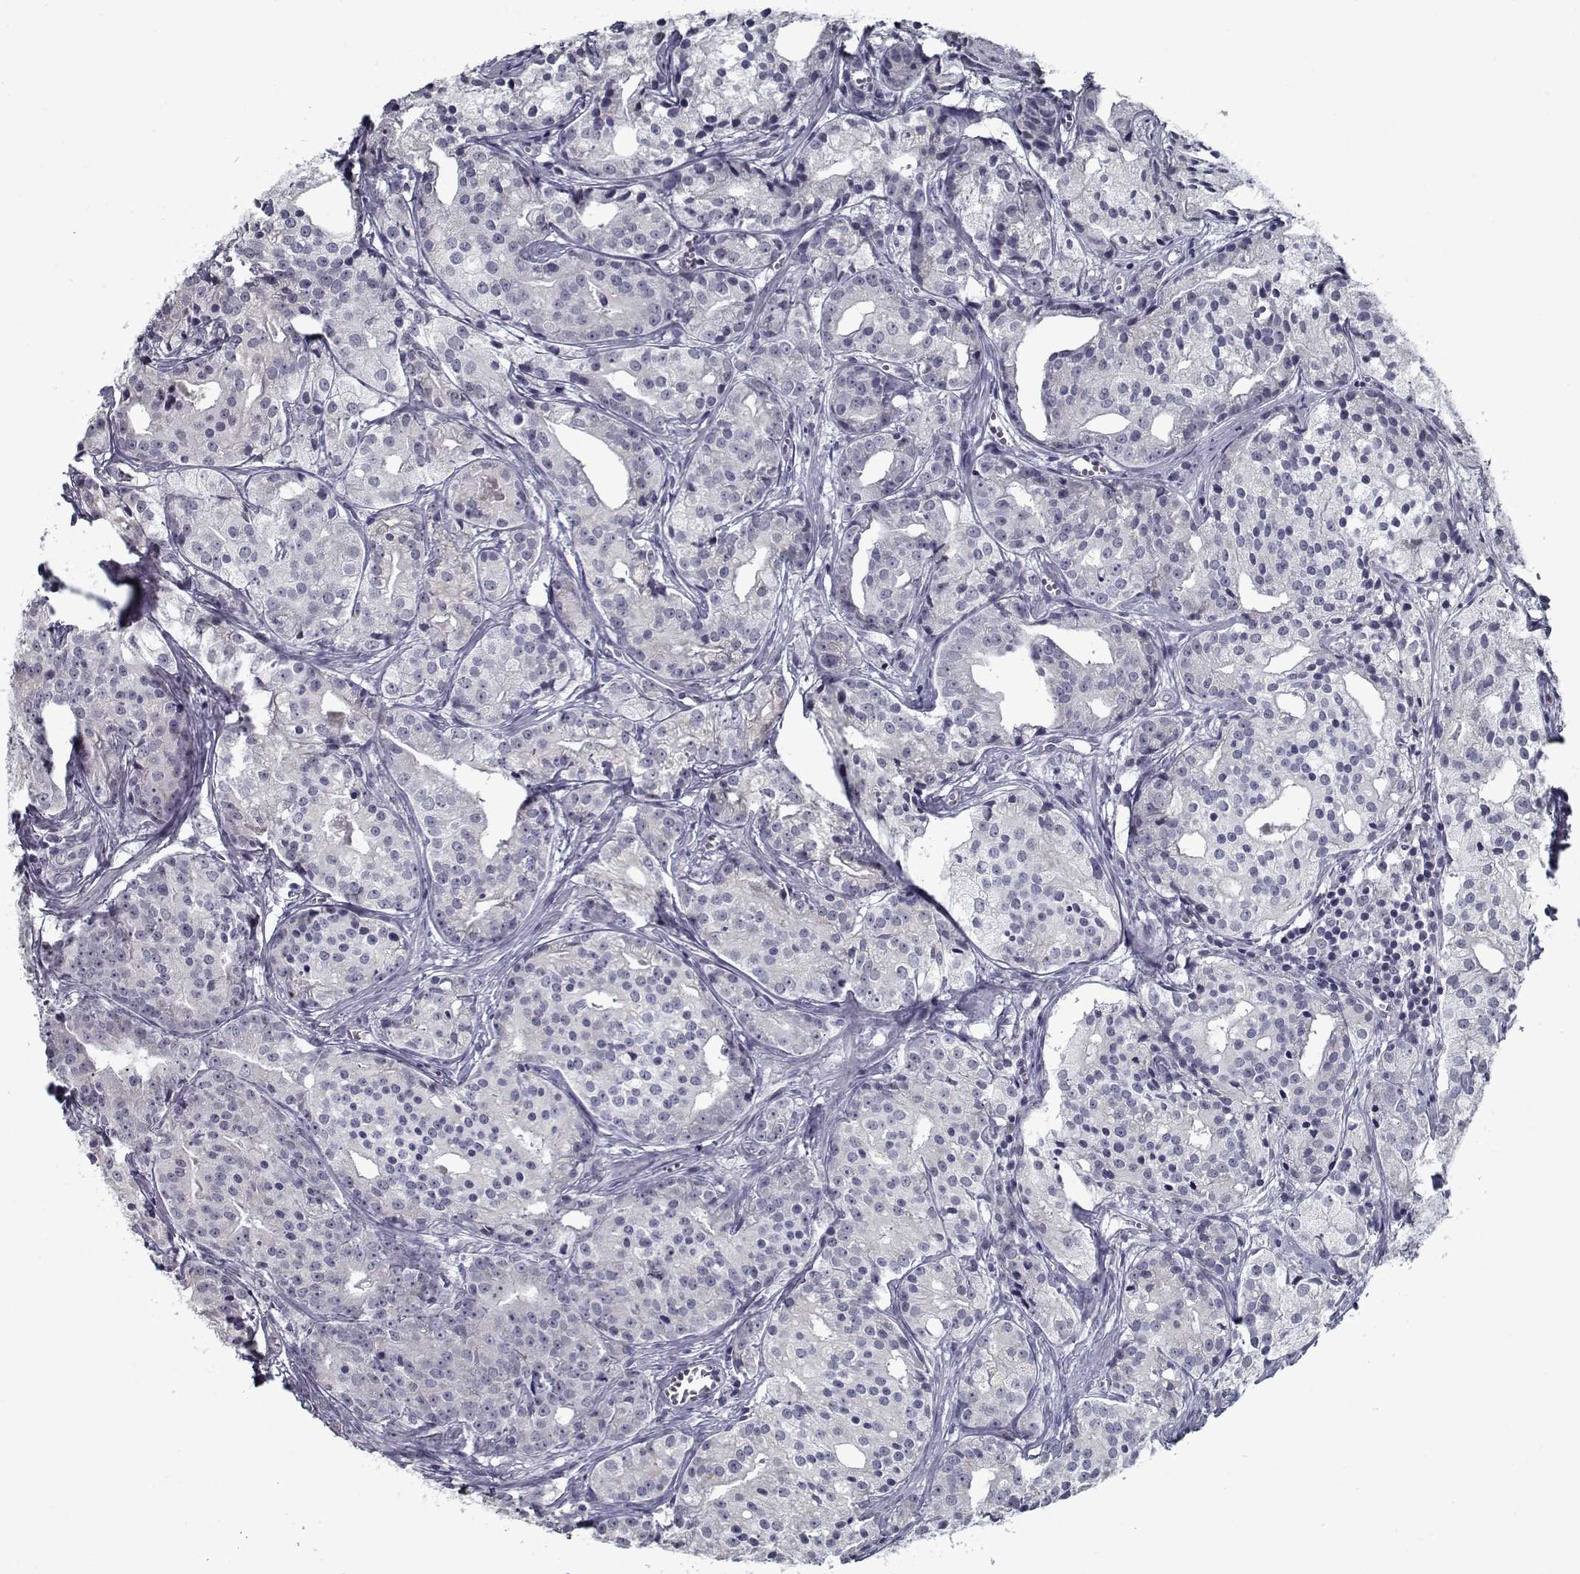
{"staining": {"intensity": "negative", "quantity": "none", "location": "none"}, "tissue": "prostate cancer", "cell_type": "Tumor cells", "image_type": "cancer", "snomed": [{"axis": "morphology", "description": "Adenocarcinoma, Medium grade"}, {"axis": "topography", "description": "Prostate"}], "caption": "The immunohistochemistry photomicrograph has no significant expression in tumor cells of prostate cancer (adenocarcinoma (medium-grade)) tissue.", "gene": "SEC16B", "patient": {"sex": "male", "age": 74}}